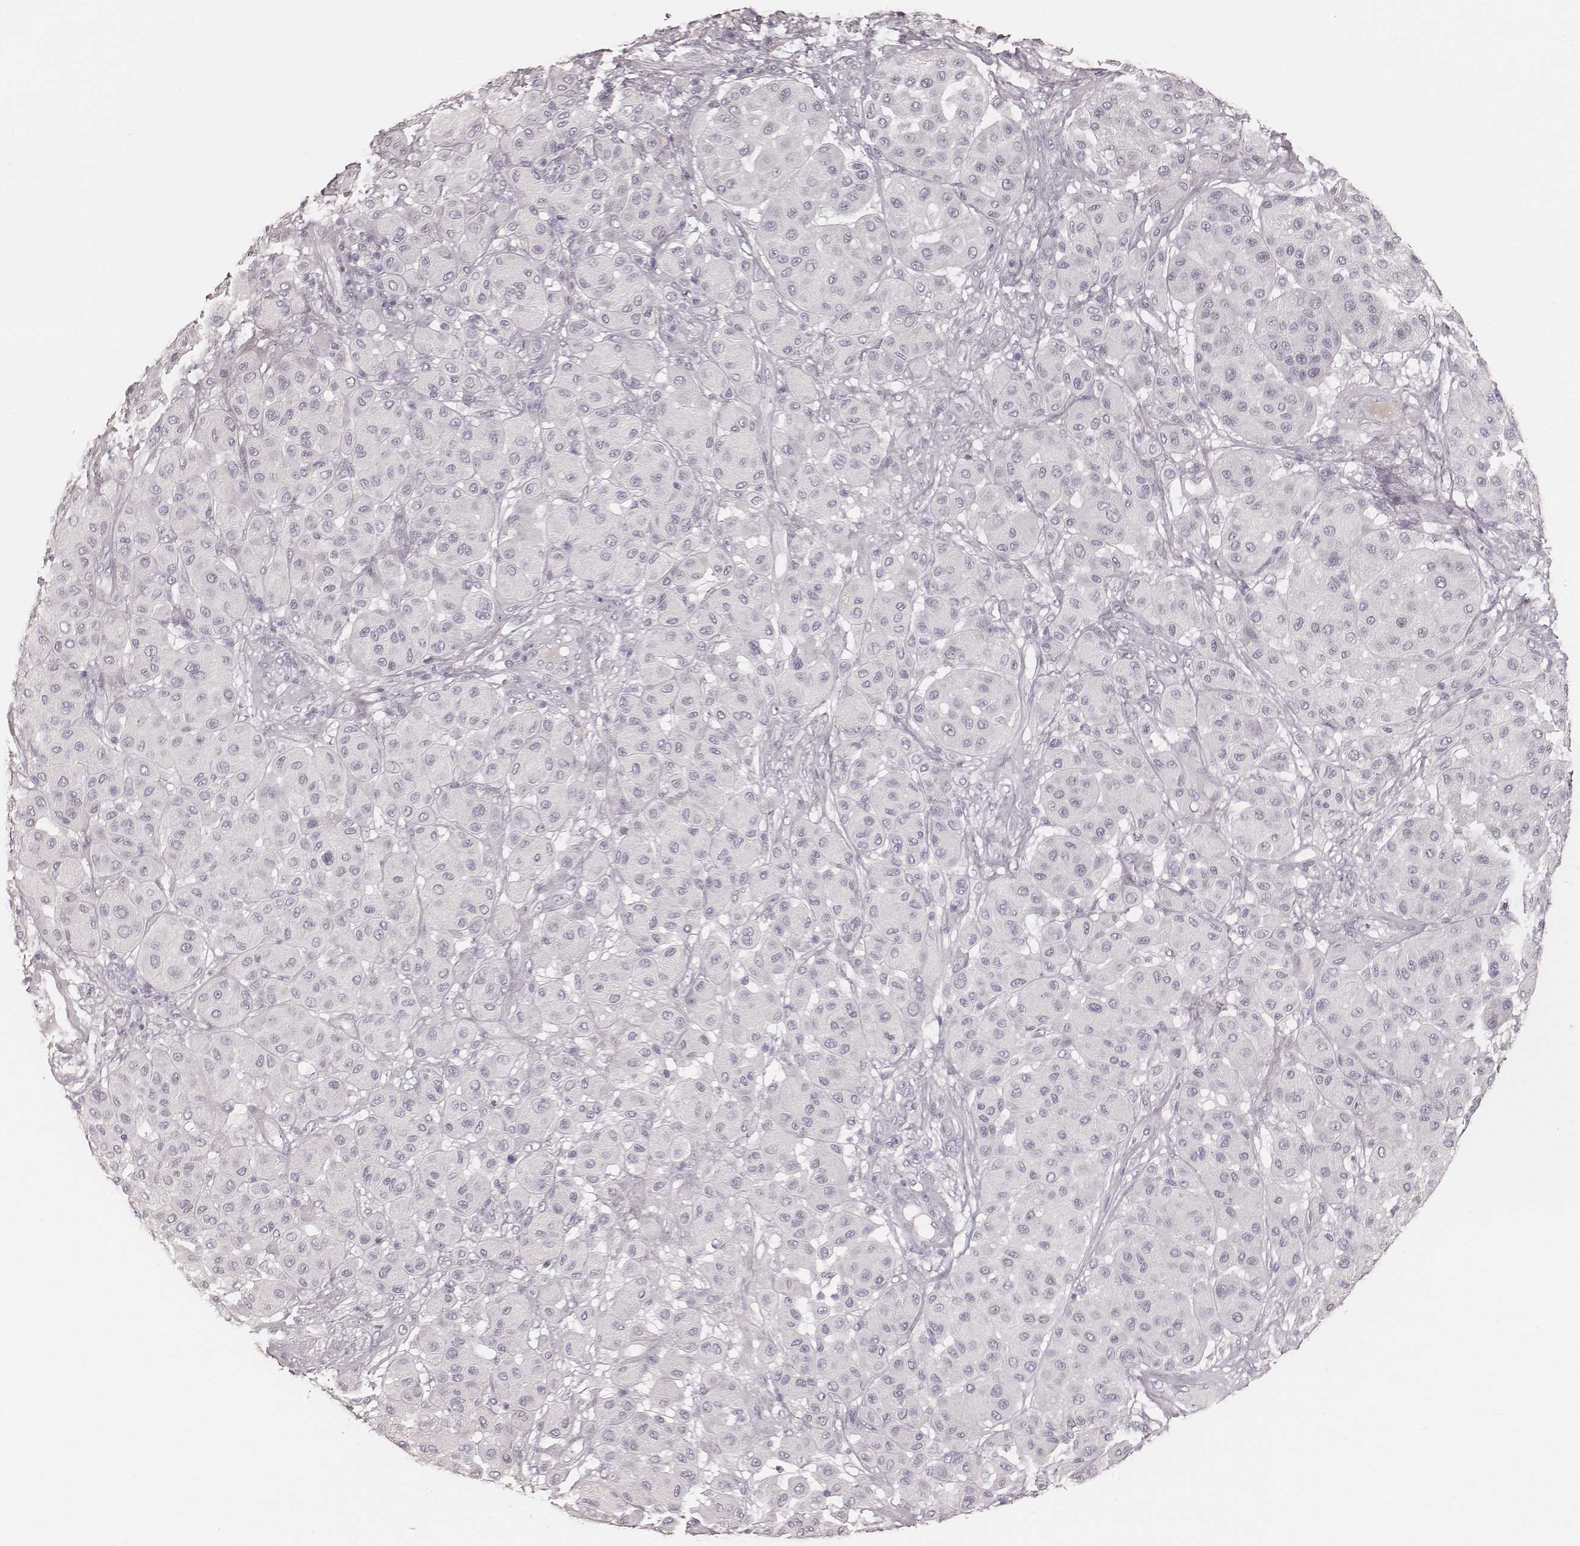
{"staining": {"intensity": "negative", "quantity": "none", "location": "none"}, "tissue": "melanoma", "cell_type": "Tumor cells", "image_type": "cancer", "snomed": [{"axis": "morphology", "description": "Malignant melanoma, Metastatic site"}, {"axis": "topography", "description": "Smooth muscle"}], "caption": "Tumor cells show no significant protein positivity in malignant melanoma (metastatic site). (Stains: DAB immunohistochemistry with hematoxylin counter stain, Microscopy: brightfield microscopy at high magnification).", "gene": "KRT26", "patient": {"sex": "male", "age": 41}}